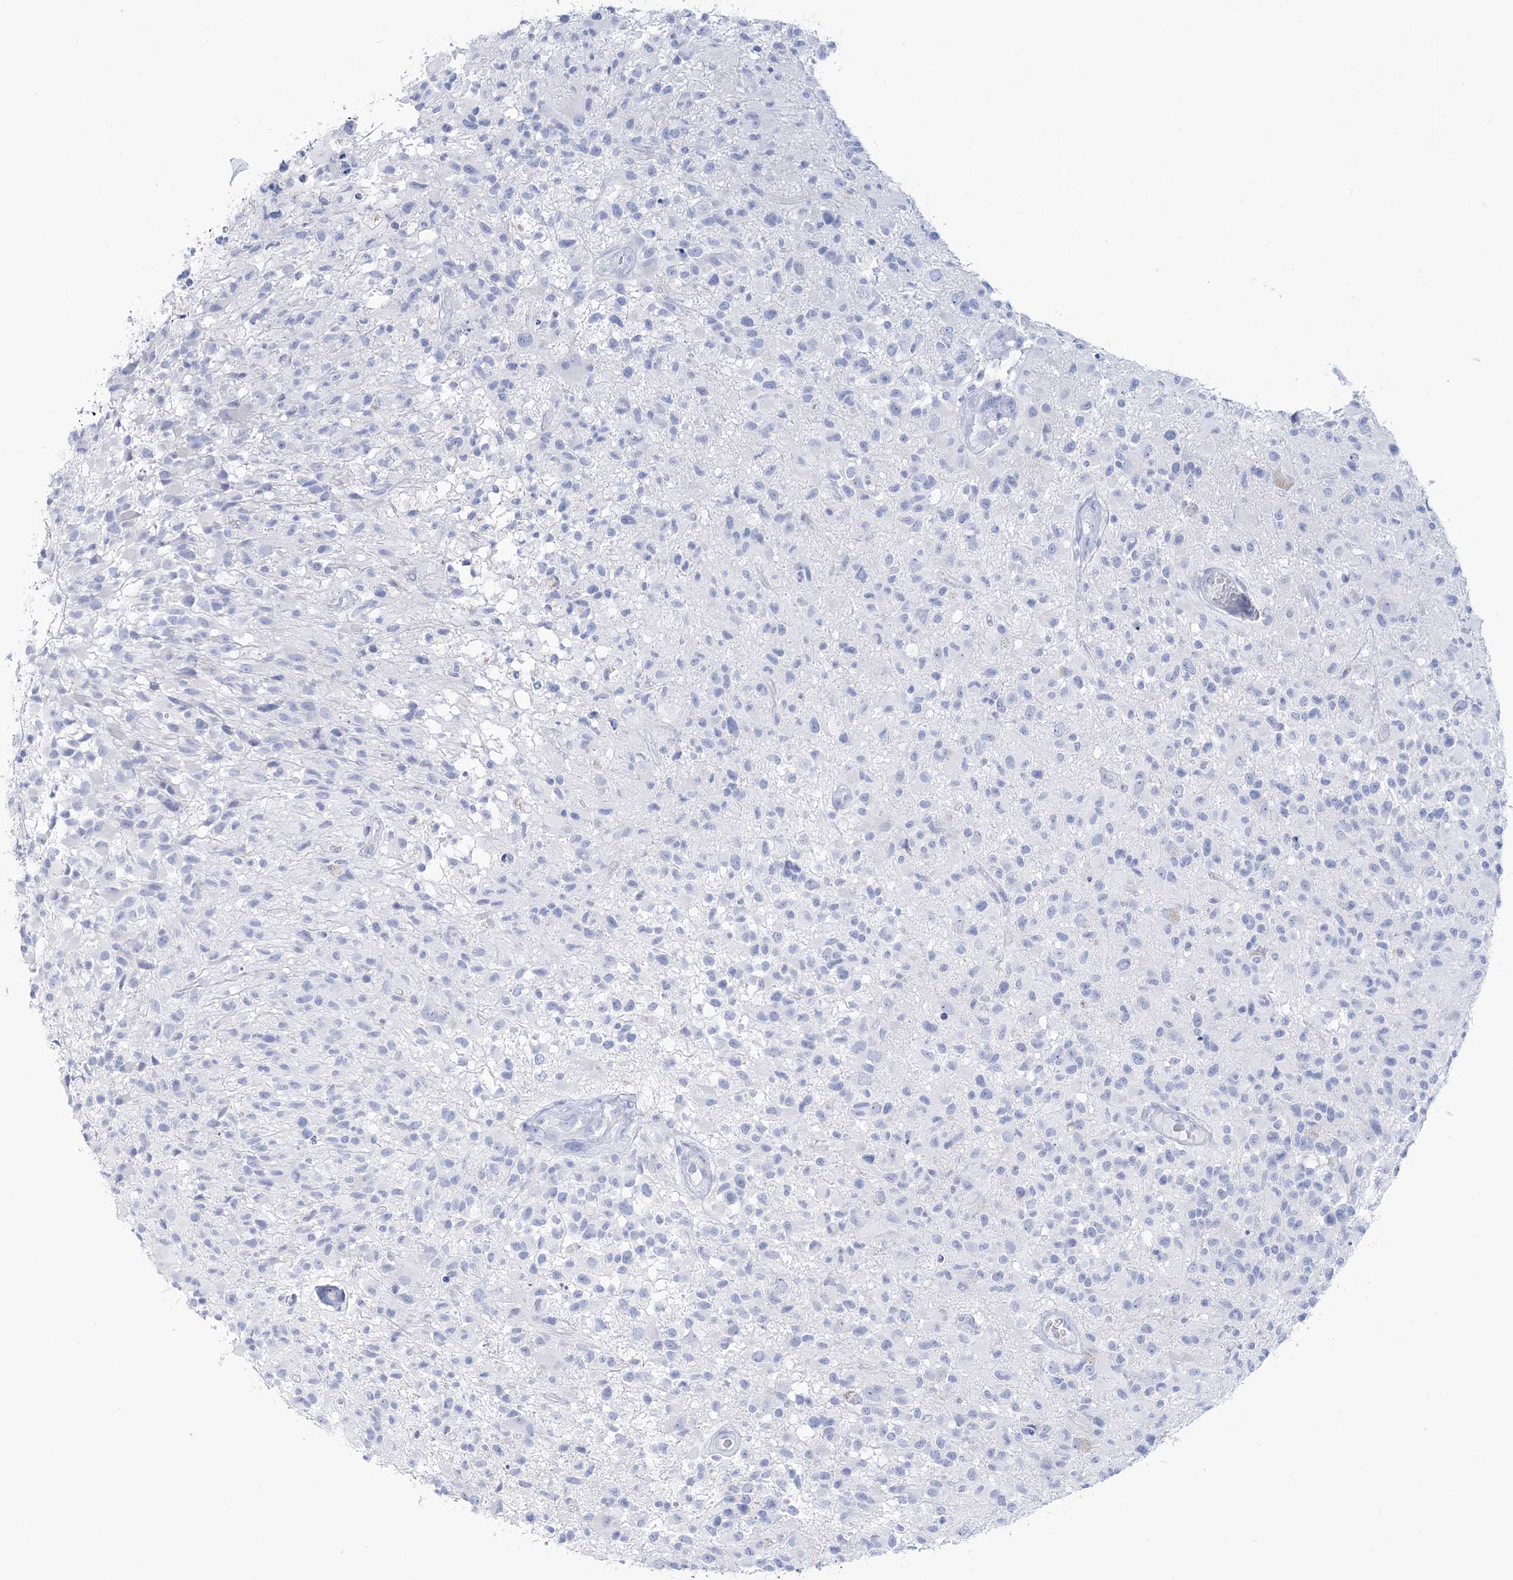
{"staining": {"intensity": "negative", "quantity": "none", "location": "none"}, "tissue": "glioma", "cell_type": "Tumor cells", "image_type": "cancer", "snomed": [{"axis": "morphology", "description": "Glioma, malignant, High grade"}, {"axis": "morphology", "description": "Glioblastoma, NOS"}, {"axis": "topography", "description": "Brain"}], "caption": "IHC micrograph of neoplastic tissue: high-grade glioma (malignant) stained with DAB (3,3'-diaminobenzidine) displays no significant protein staining in tumor cells. (Brightfield microscopy of DAB (3,3'-diaminobenzidine) IHC at high magnification).", "gene": "RBP2", "patient": {"sex": "male", "age": 60}}